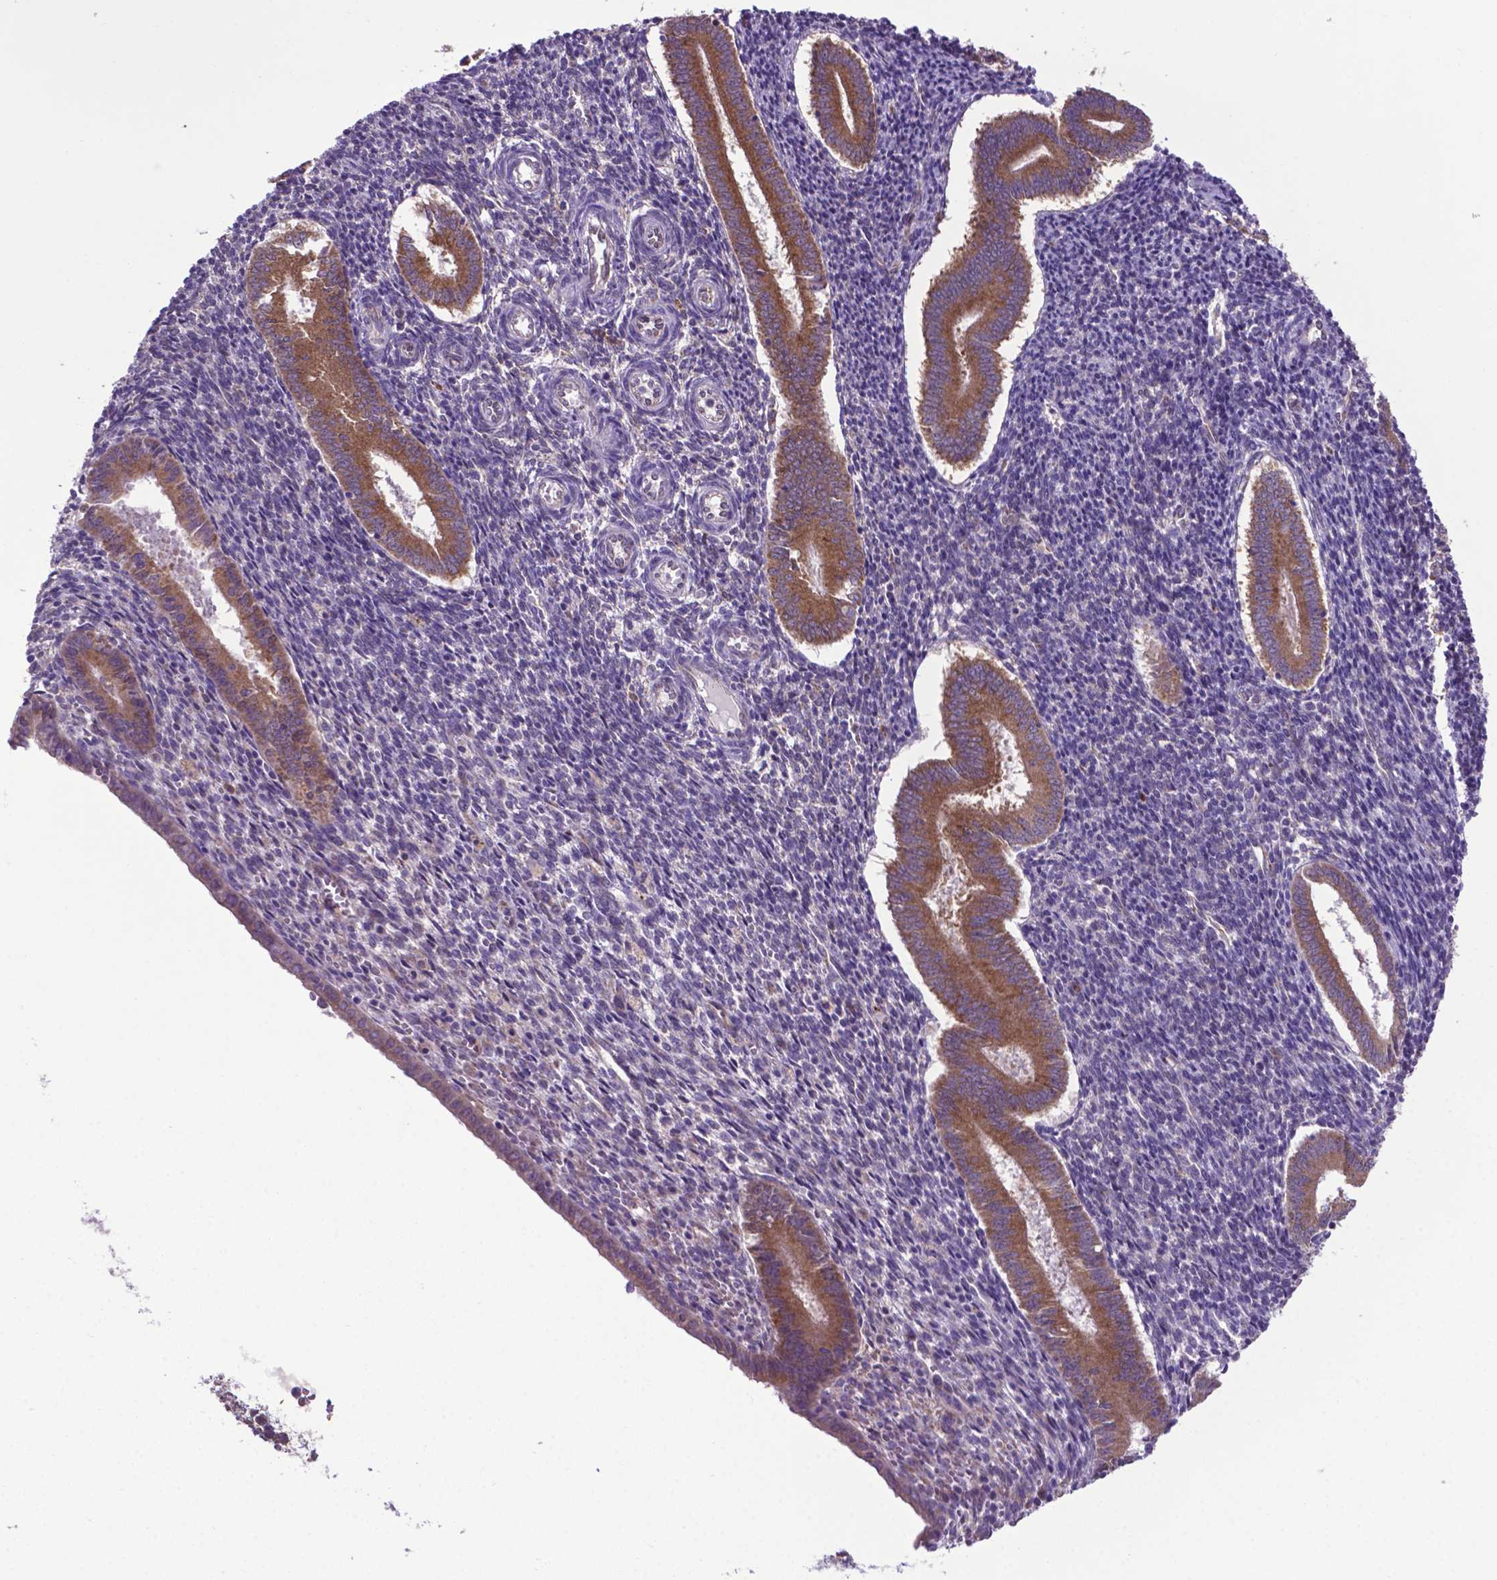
{"staining": {"intensity": "moderate", "quantity": "<25%", "location": "cytoplasmic/membranous"}, "tissue": "endometrium", "cell_type": "Cells in endometrial stroma", "image_type": "normal", "snomed": [{"axis": "morphology", "description": "Normal tissue, NOS"}, {"axis": "topography", "description": "Endometrium"}], "caption": "An IHC histopathology image of benign tissue is shown. Protein staining in brown highlights moderate cytoplasmic/membranous positivity in endometrium within cells in endometrial stroma. (Brightfield microscopy of DAB IHC at high magnification).", "gene": "ENSG00000269590", "patient": {"sex": "female", "age": 25}}